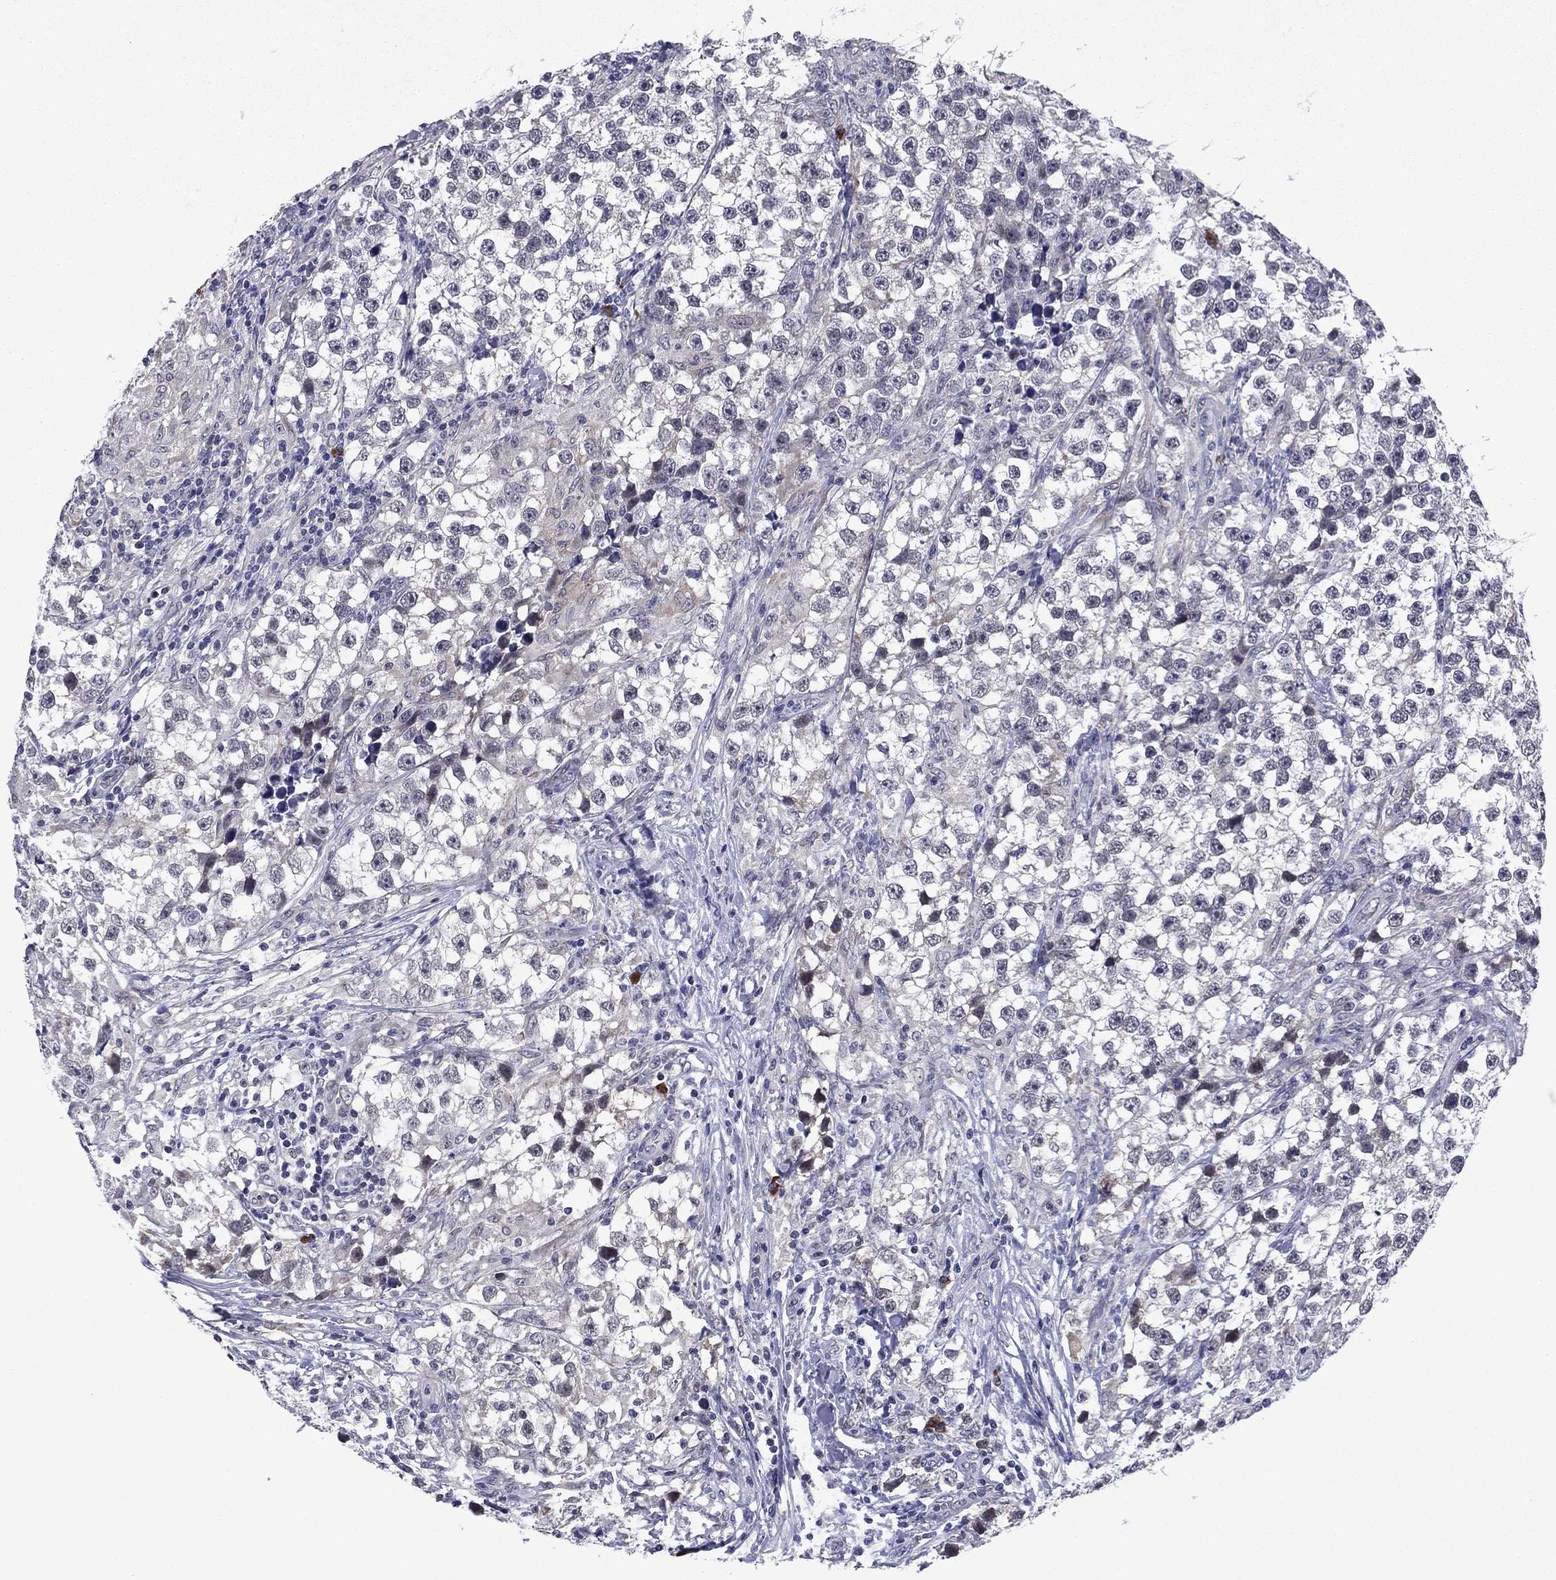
{"staining": {"intensity": "negative", "quantity": "none", "location": "none"}, "tissue": "testis cancer", "cell_type": "Tumor cells", "image_type": "cancer", "snomed": [{"axis": "morphology", "description": "Seminoma, NOS"}, {"axis": "topography", "description": "Testis"}], "caption": "High power microscopy histopathology image of an immunohistochemistry photomicrograph of testis cancer, revealing no significant staining in tumor cells.", "gene": "ECM1", "patient": {"sex": "male", "age": 46}}